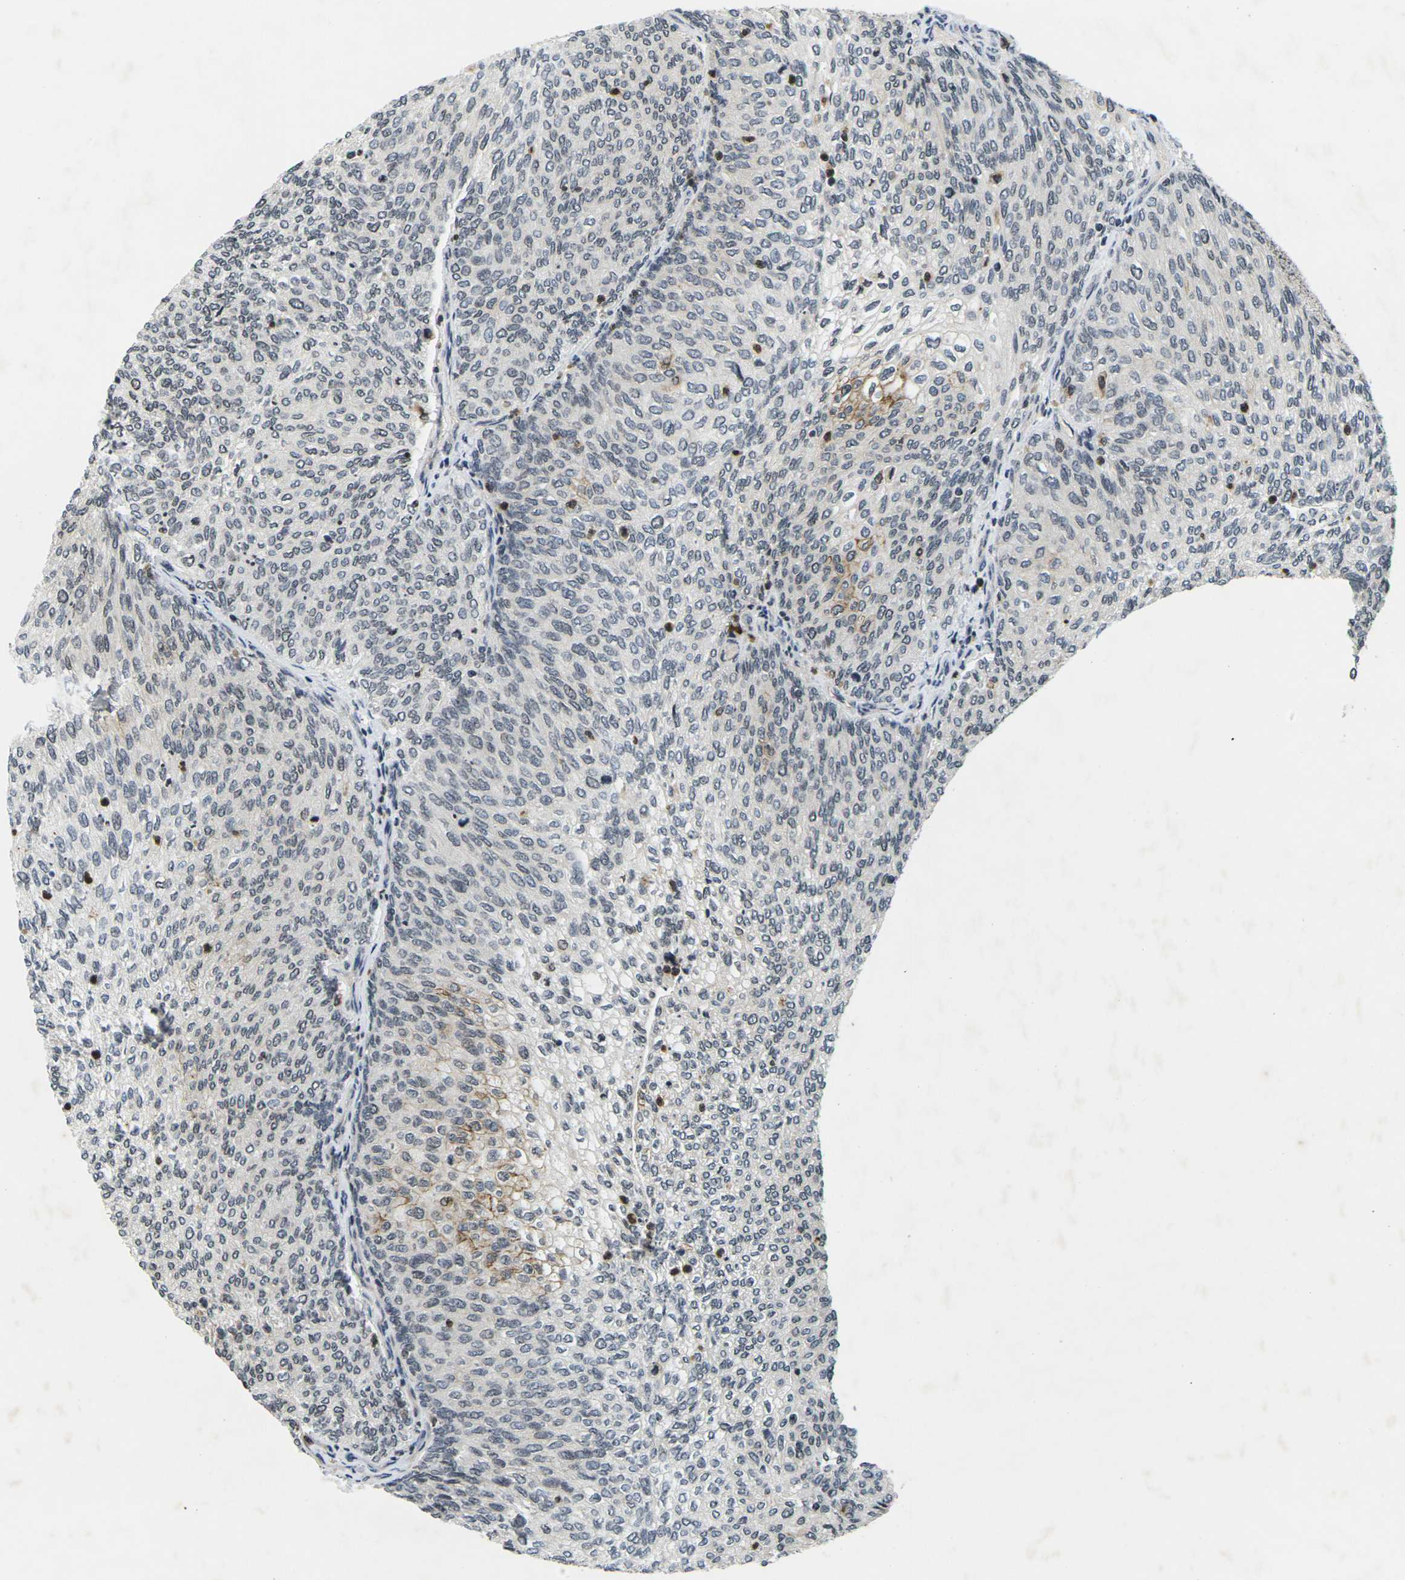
{"staining": {"intensity": "moderate", "quantity": "<25%", "location": "cytoplasmic/membranous"}, "tissue": "urothelial cancer", "cell_type": "Tumor cells", "image_type": "cancer", "snomed": [{"axis": "morphology", "description": "Urothelial carcinoma, Low grade"}, {"axis": "topography", "description": "Urinary bladder"}], "caption": "Moderate cytoplasmic/membranous expression is appreciated in about <25% of tumor cells in low-grade urothelial carcinoma.", "gene": "C1QC", "patient": {"sex": "female", "age": 79}}